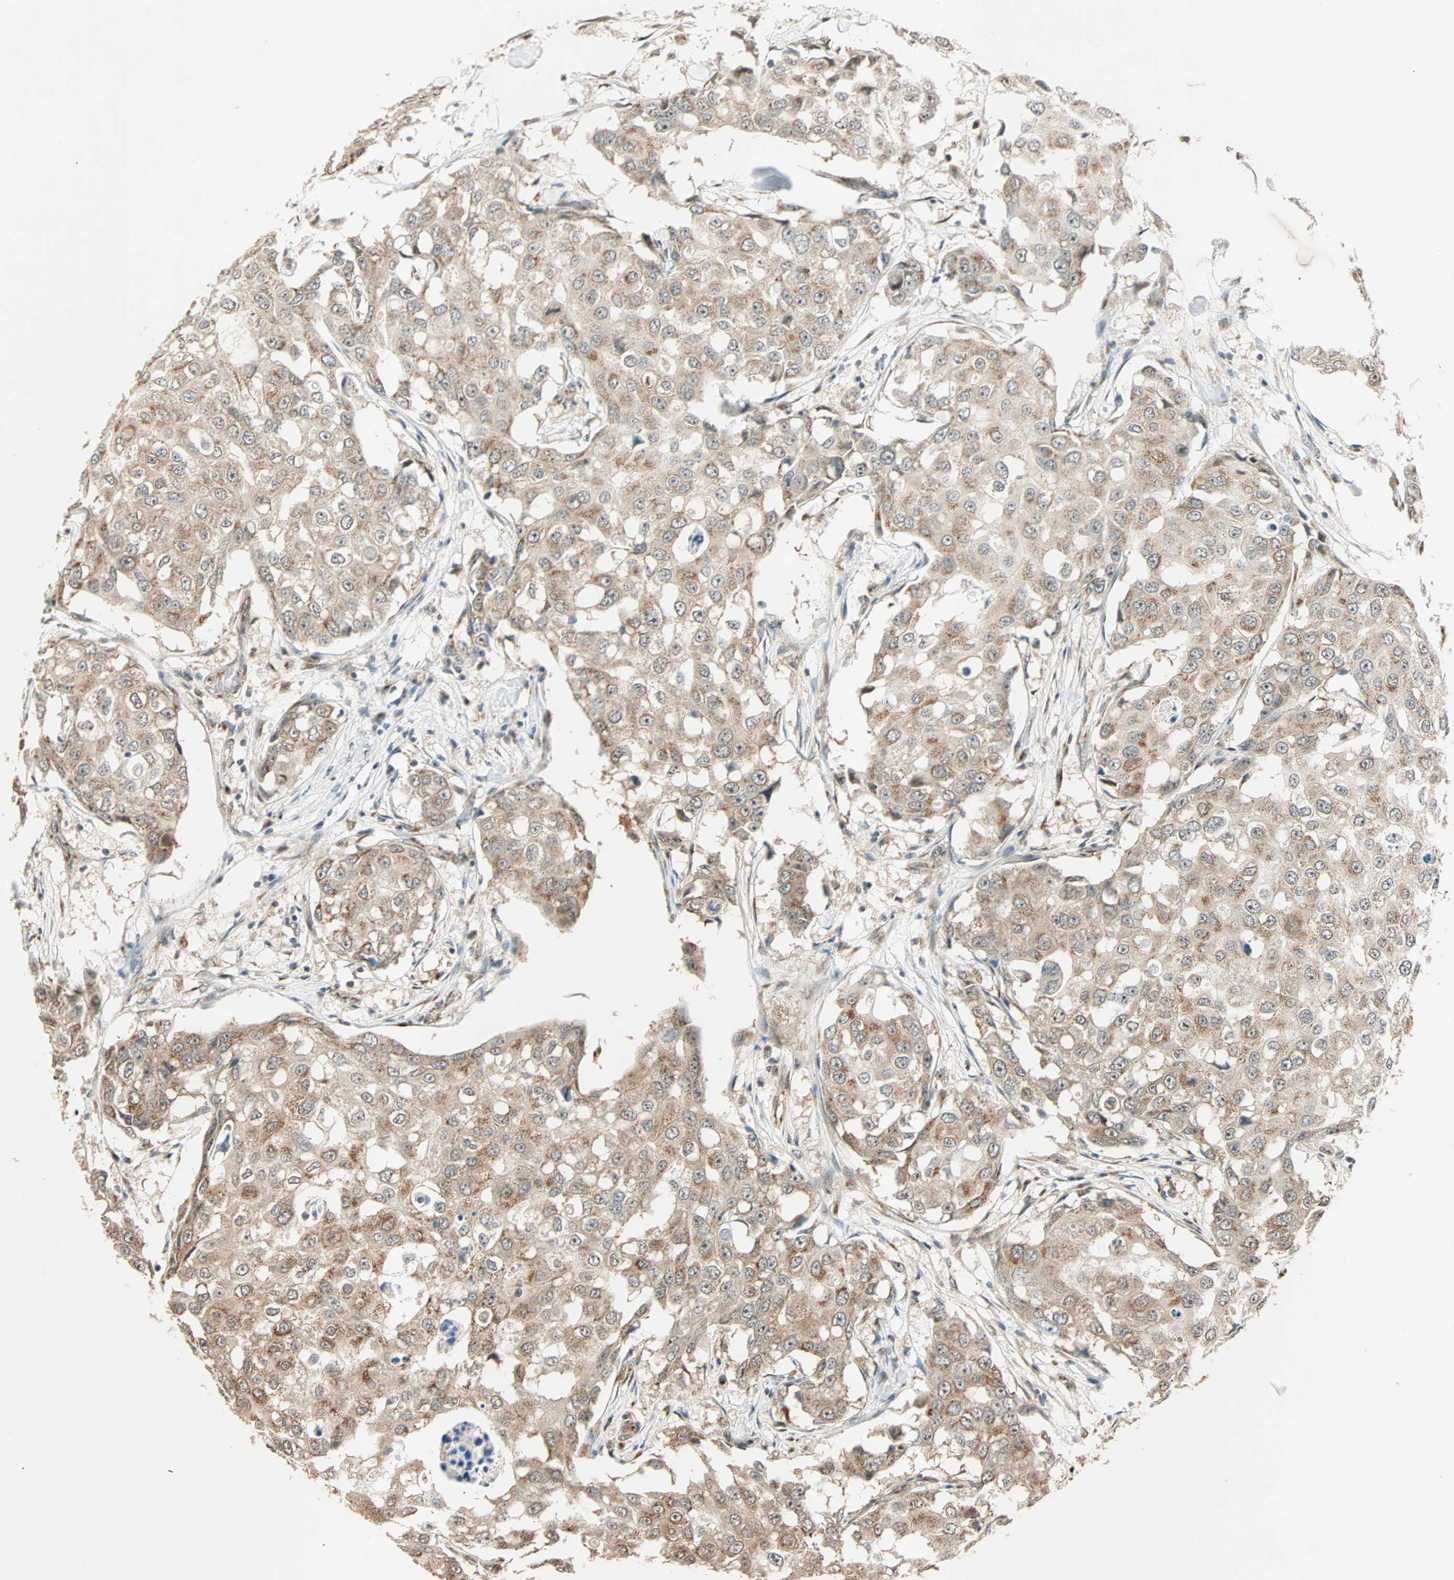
{"staining": {"intensity": "weak", "quantity": ">75%", "location": "cytoplasmic/membranous"}, "tissue": "breast cancer", "cell_type": "Tumor cells", "image_type": "cancer", "snomed": [{"axis": "morphology", "description": "Duct carcinoma"}, {"axis": "topography", "description": "Breast"}], "caption": "Approximately >75% of tumor cells in breast intraductal carcinoma reveal weak cytoplasmic/membranous protein staining as visualized by brown immunohistochemical staining.", "gene": "PRDM2", "patient": {"sex": "female", "age": 27}}